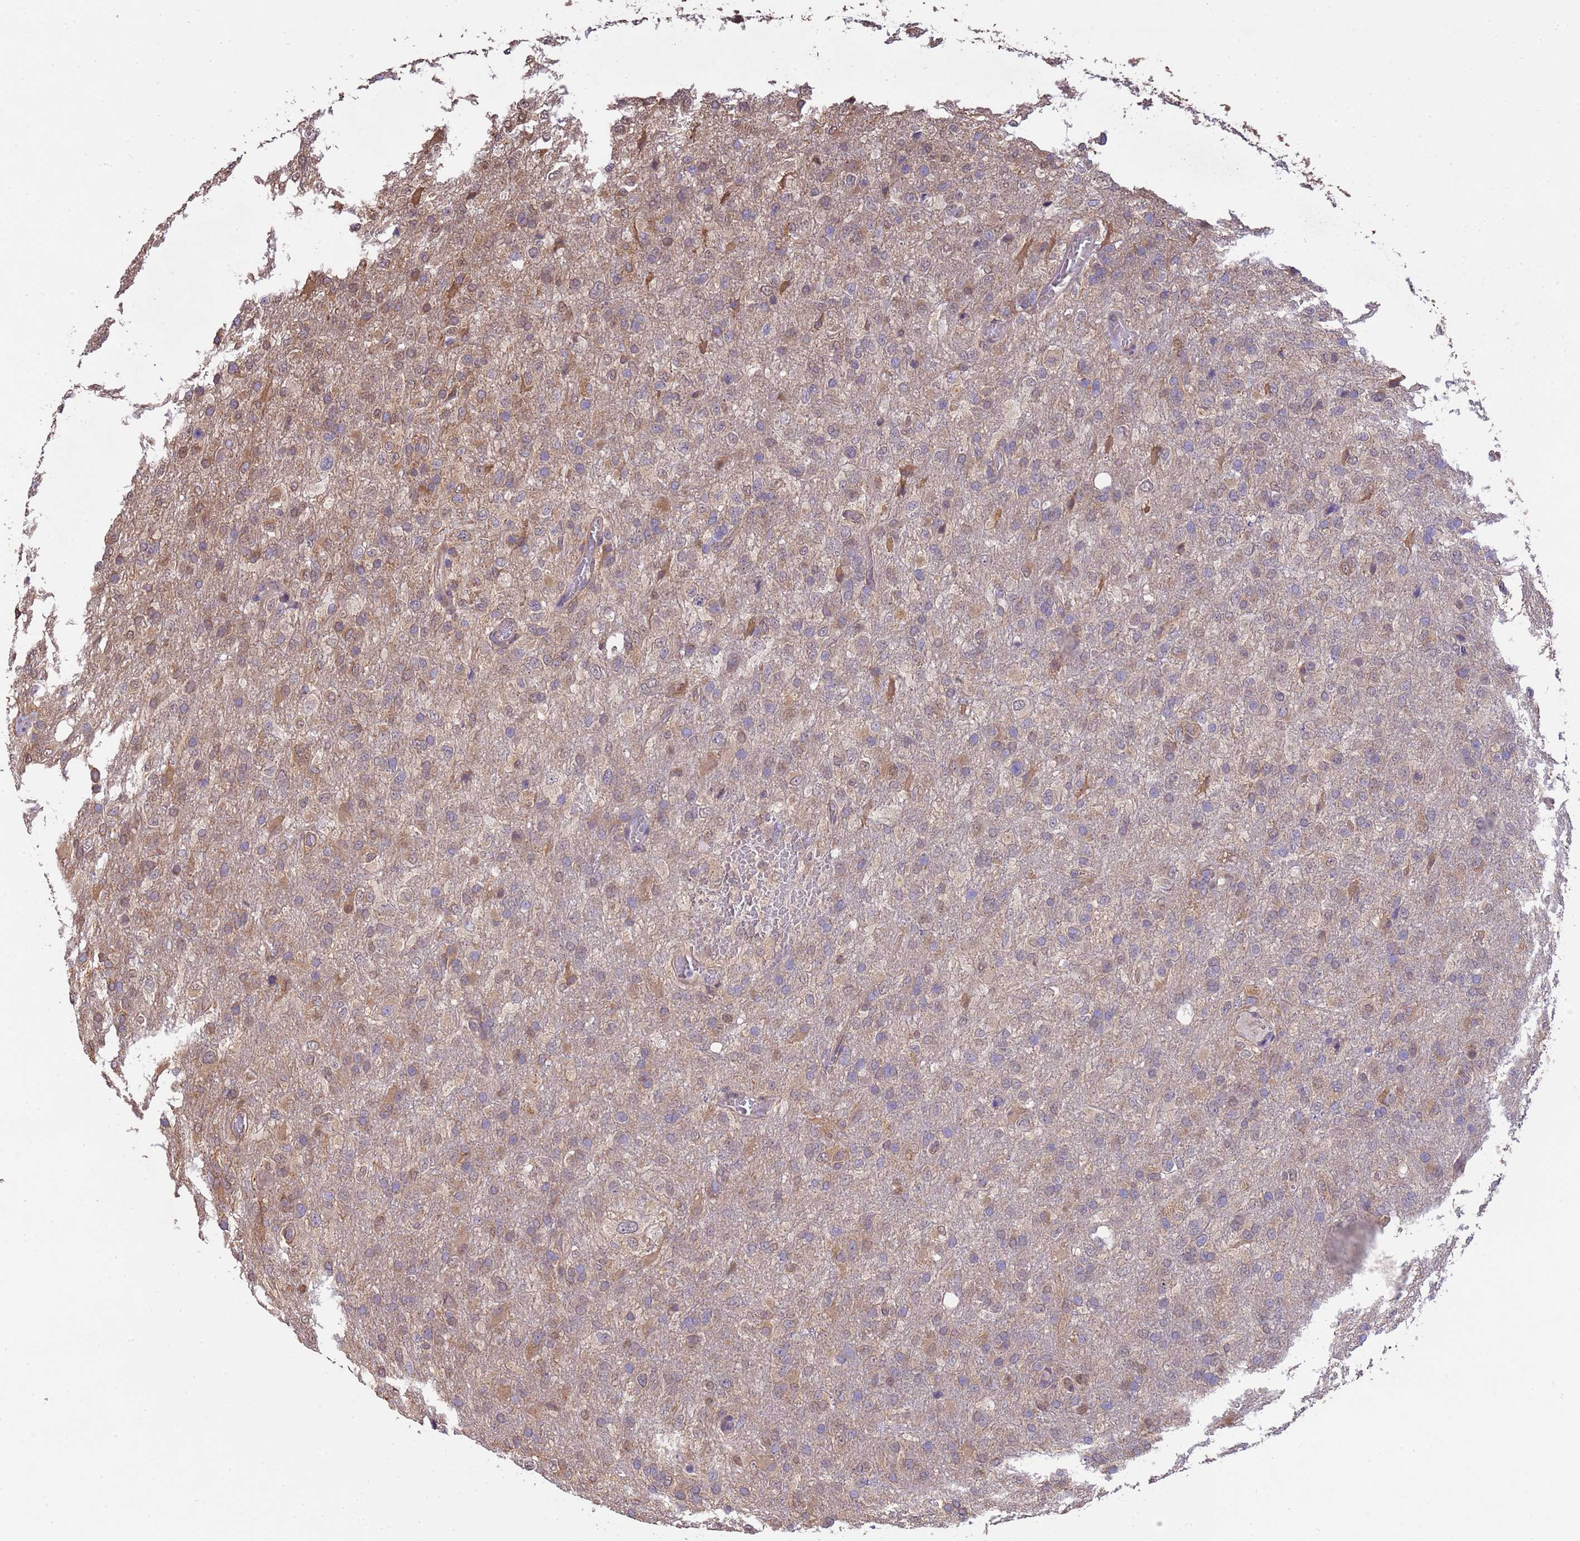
{"staining": {"intensity": "moderate", "quantity": "<25%", "location": "cytoplasmic/membranous,nuclear"}, "tissue": "glioma", "cell_type": "Tumor cells", "image_type": "cancer", "snomed": [{"axis": "morphology", "description": "Glioma, malignant, High grade"}, {"axis": "topography", "description": "Brain"}], "caption": "A brown stain highlights moderate cytoplasmic/membranous and nuclear expression of a protein in human glioma tumor cells. The protein of interest is stained brown, and the nuclei are stained in blue (DAB IHC with brightfield microscopy, high magnification).", "gene": "NPHP1", "patient": {"sex": "female", "age": 74}}